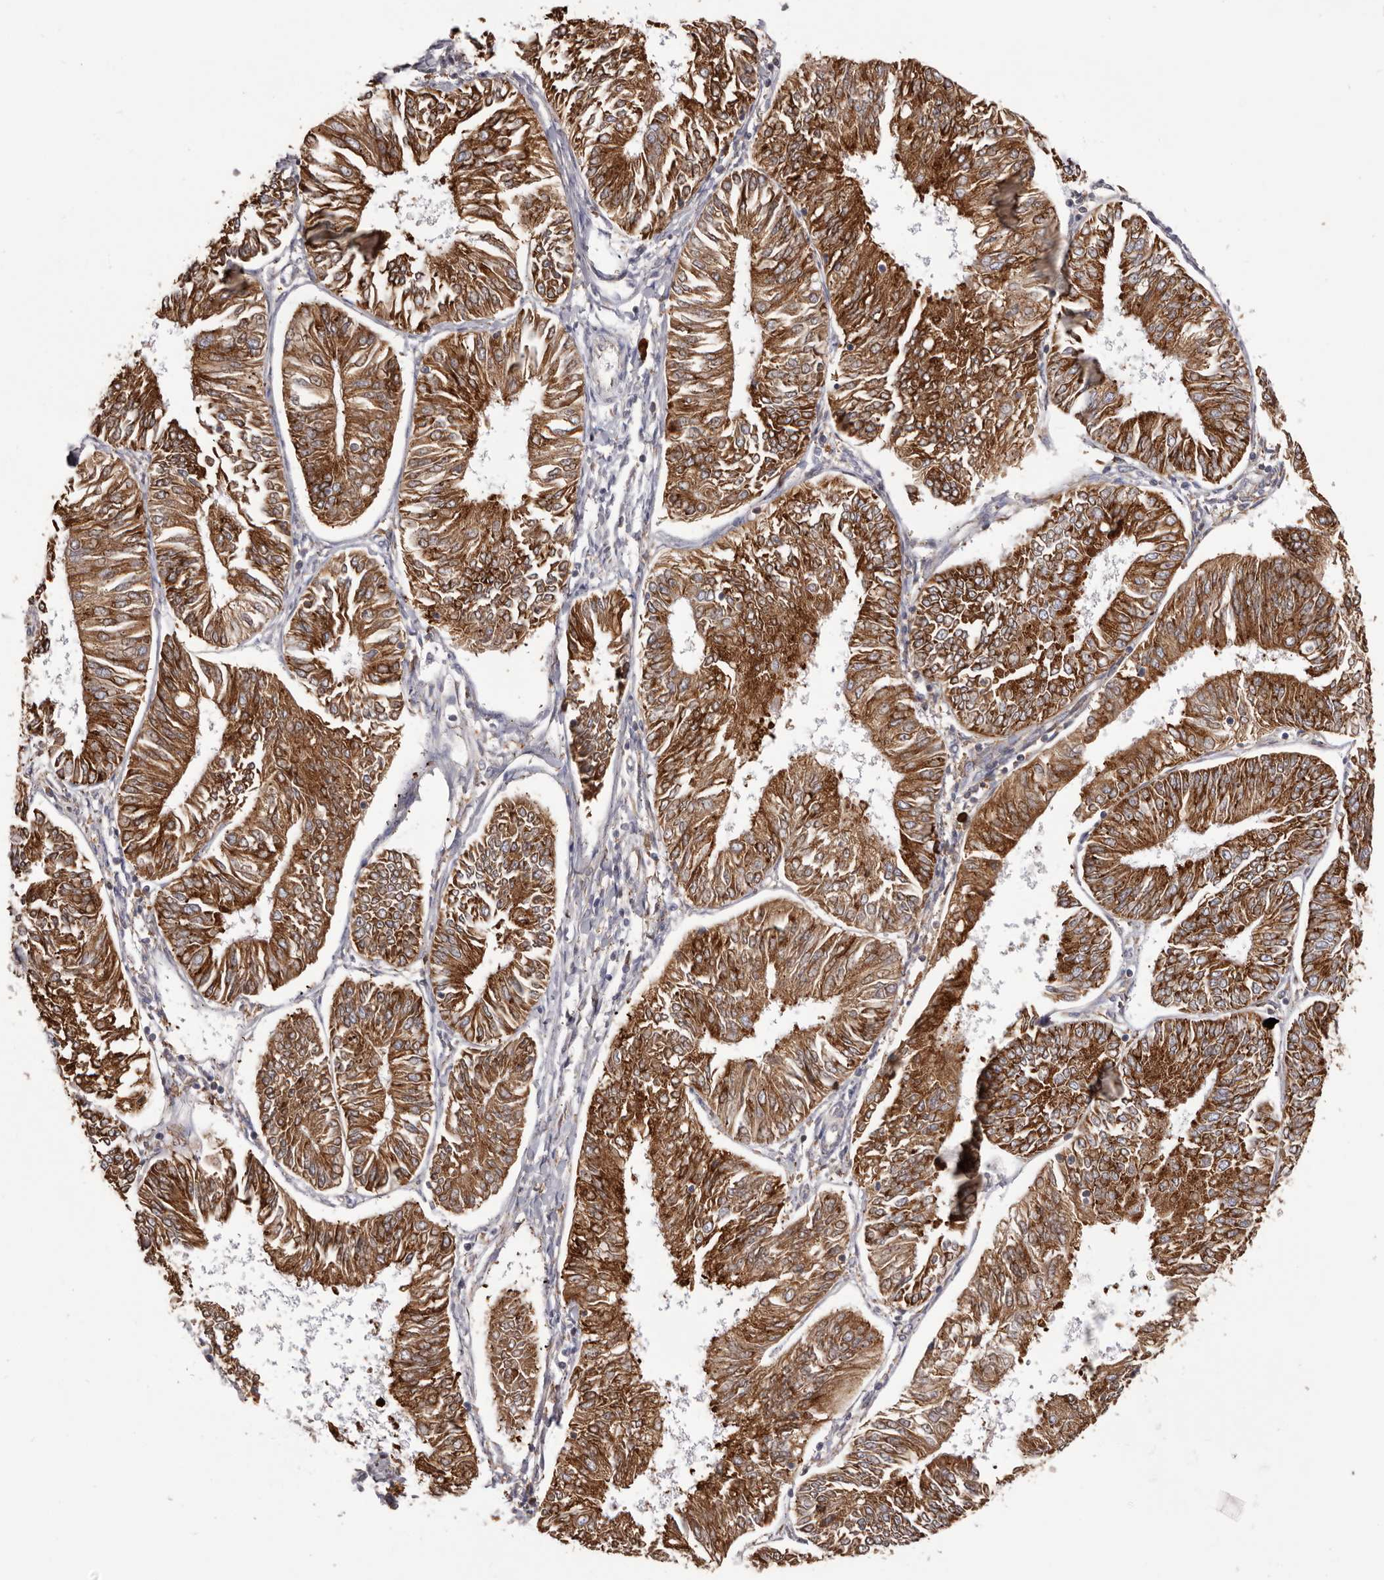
{"staining": {"intensity": "strong", "quantity": ">75%", "location": "cytoplasmic/membranous"}, "tissue": "endometrial cancer", "cell_type": "Tumor cells", "image_type": "cancer", "snomed": [{"axis": "morphology", "description": "Adenocarcinoma, NOS"}, {"axis": "topography", "description": "Endometrium"}], "caption": "The immunohistochemical stain shows strong cytoplasmic/membranous expression in tumor cells of adenocarcinoma (endometrial) tissue. The protein is shown in brown color, while the nuclei are stained blue.", "gene": "QRSL1", "patient": {"sex": "female", "age": 58}}